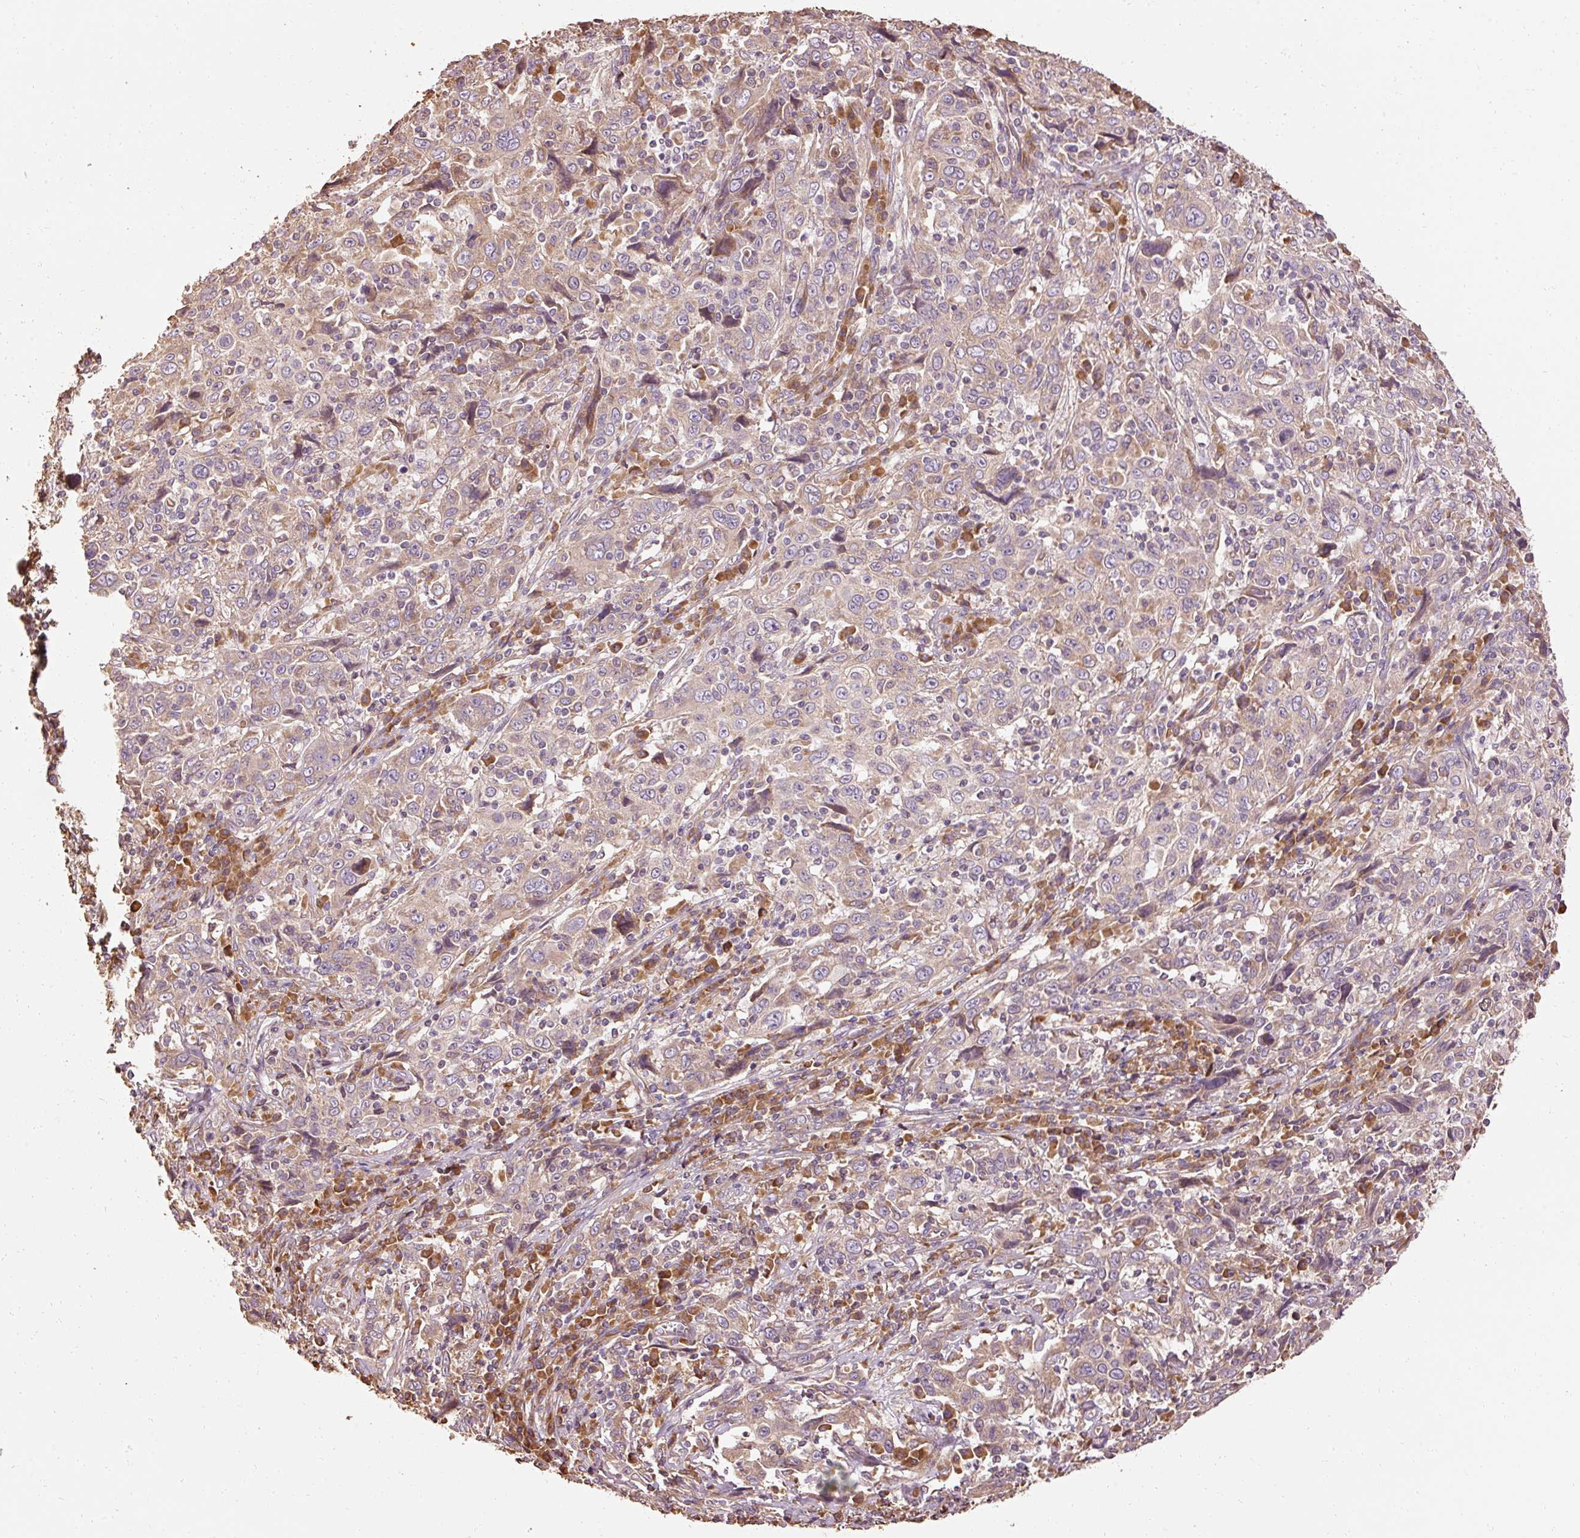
{"staining": {"intensity": "weak", "quantity": "<25%", "location": "cytoplasmic/membranous"}, "tissue": "cervical cancer", "cell_type": "Tumor cells", "image_type": "cancer", "snomed": [{"axis": "morphology", "description": "Squamous cell carcinoma, NOS"}, {"axis": "topography", "description": "Cervix"}], "caption": "Human squamous cell carcinoma (cervical) stained for a protein using immunohistochemistry shows no positivity in tumor cells.", "gene": "EFHC1", "patient": {"sex": "female", "age": 46}}